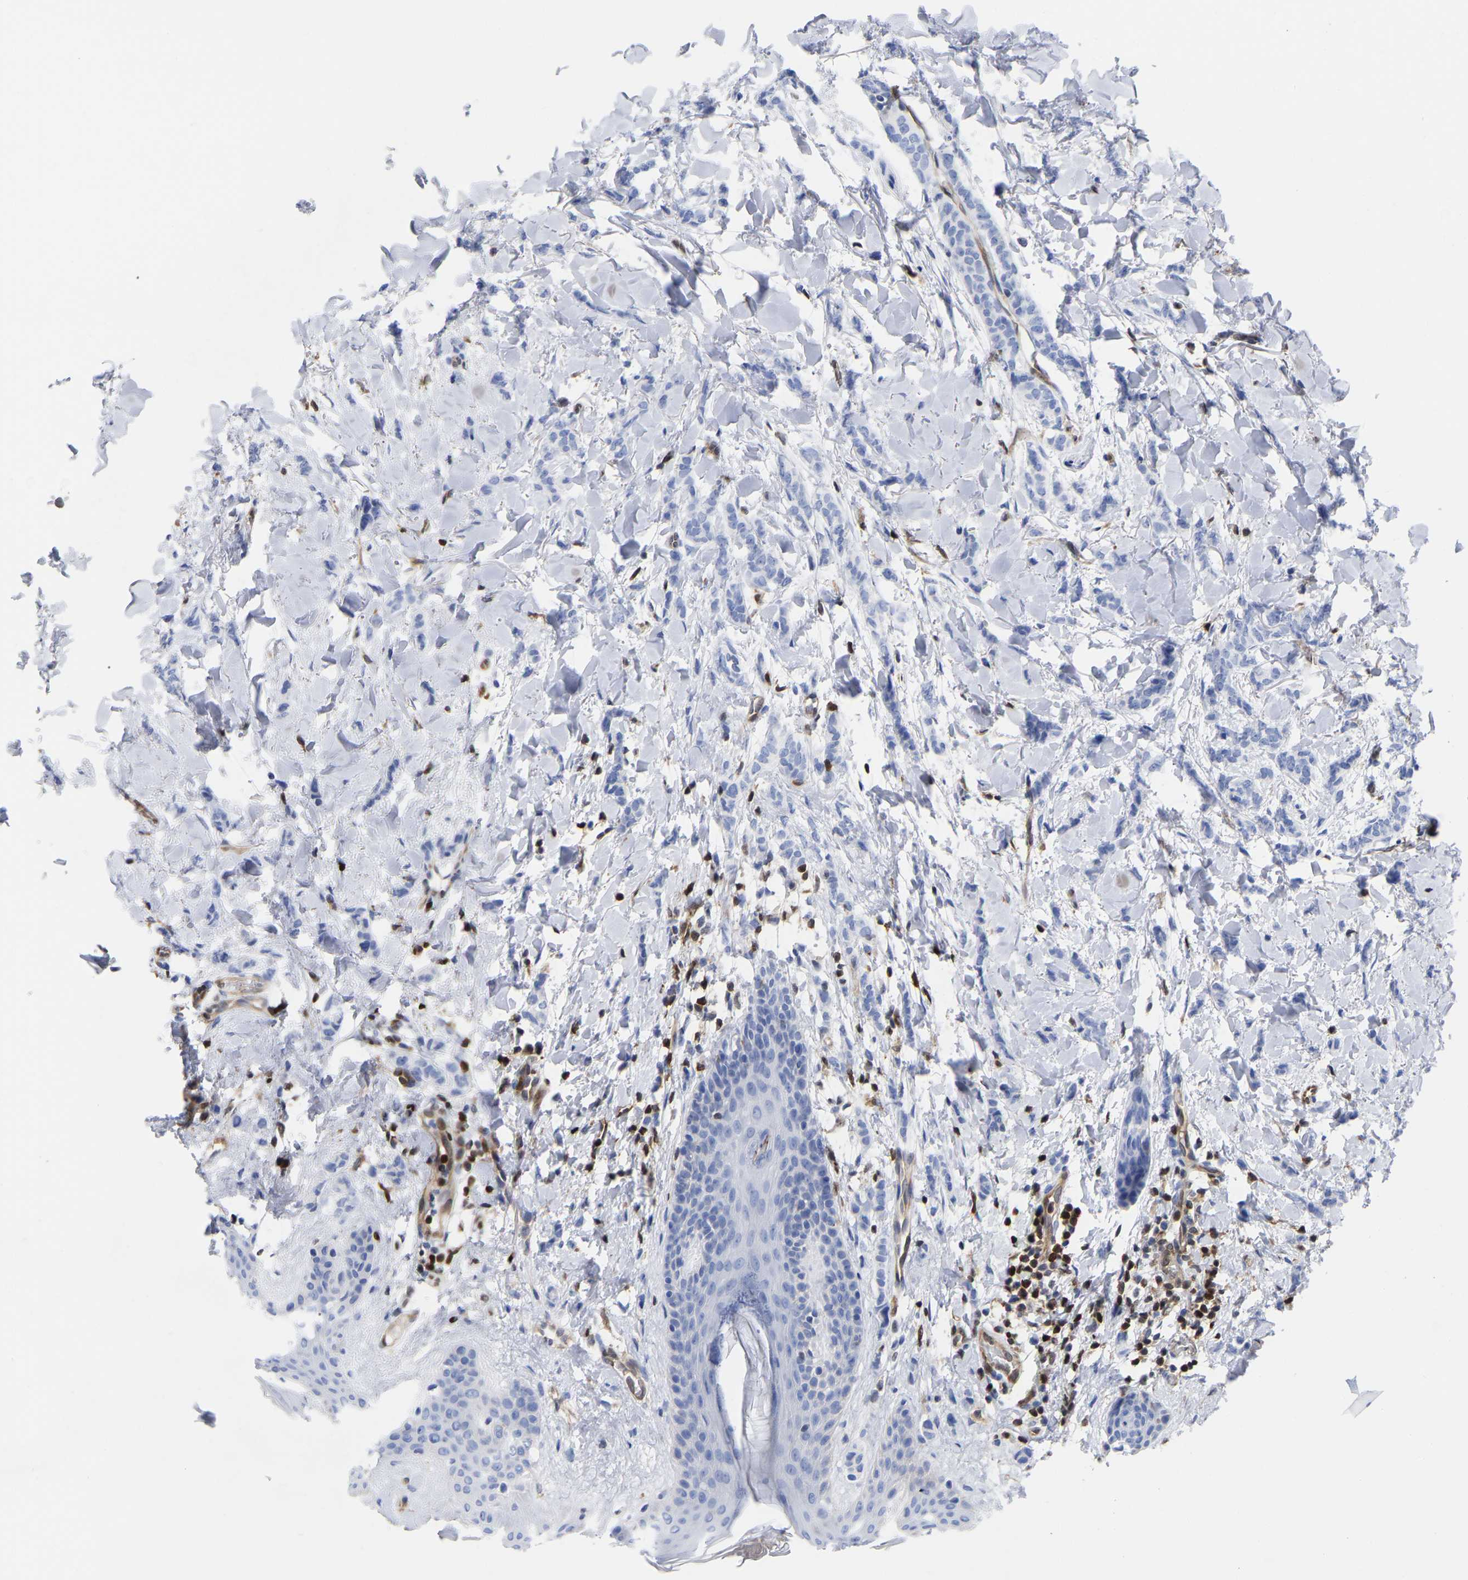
{"staining": {"intensity": "negative", "quantity": "none", "location": "none"}, "tissue": "breast cancer", "cell_type": "Tumor cells", "image_type": "cancer", "snomed": [{"axis": "morphology", "description": "Lobular carcinoma"}, {"axis": "topography", "description": "Skin"}, {"axis": "topography", "description": "Breast"}], "caption": "An image of breast cancer (lobular carcinoma) stained for a protein shows no brown staining in tumor cells.", "gene": "GIMAP4", "patient": {"sex": "female", "age": 46}}